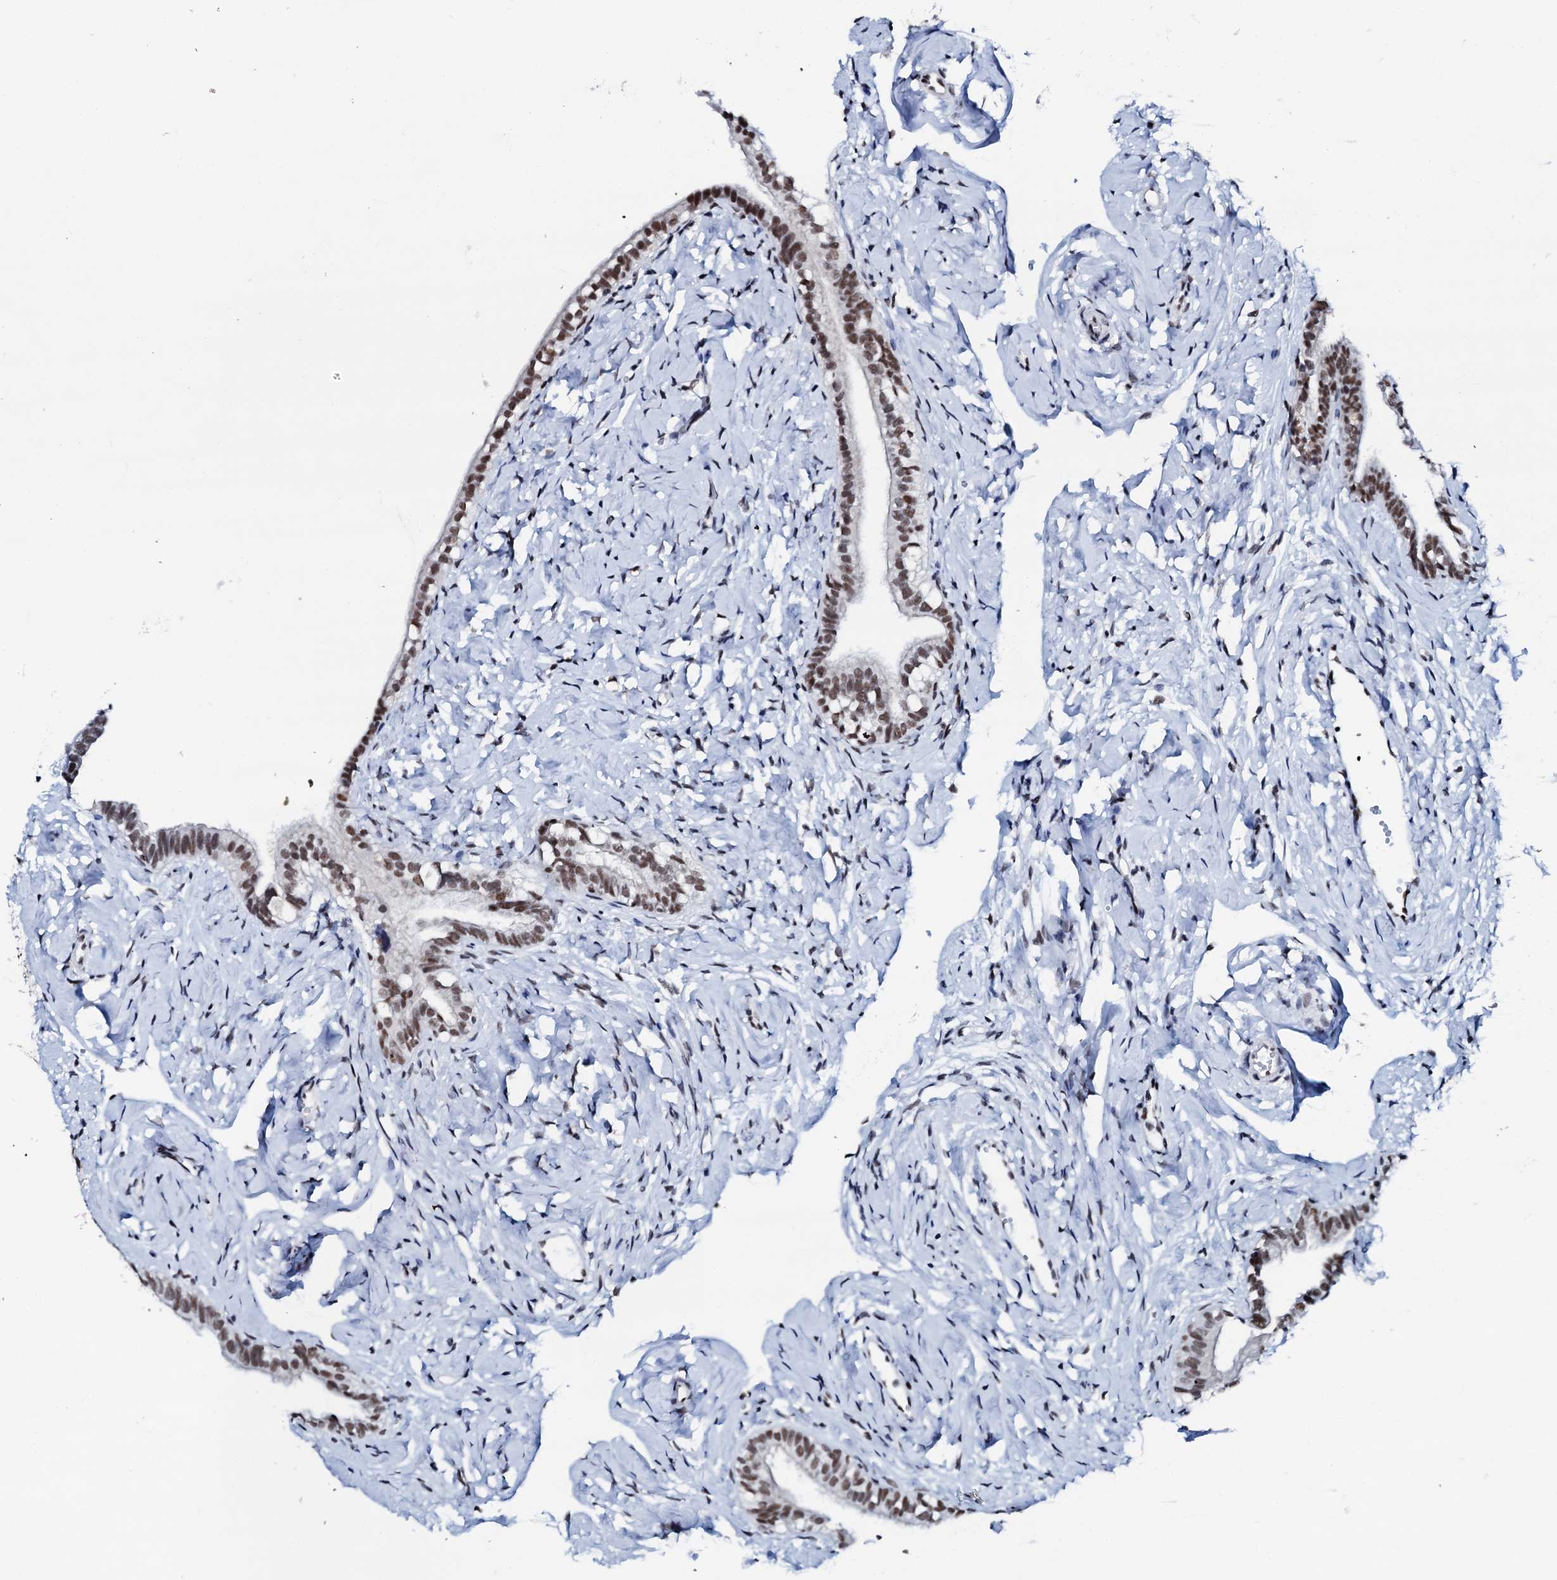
{"staining": {"intensity": "moderate", "quantity": ">75%", "location": "nuclear"}, "tissue": "fallopian tube", "cell_type": "Glandular cells", "image_type": "normal", "snomed": [{"axis": "morphology", "description": "Normal tissue, NOS"}, {"axis": "topography", "description": "Fallopian tube"}], "caption": "This is a micrograph of immunohistochemistry (IHC) staining of unremarkable fallopian tube, which shows moderate staining in the nuclear of glandular cells.", "gene": "NKAPD1", "patient": {"sex": "female", "age": 66}}